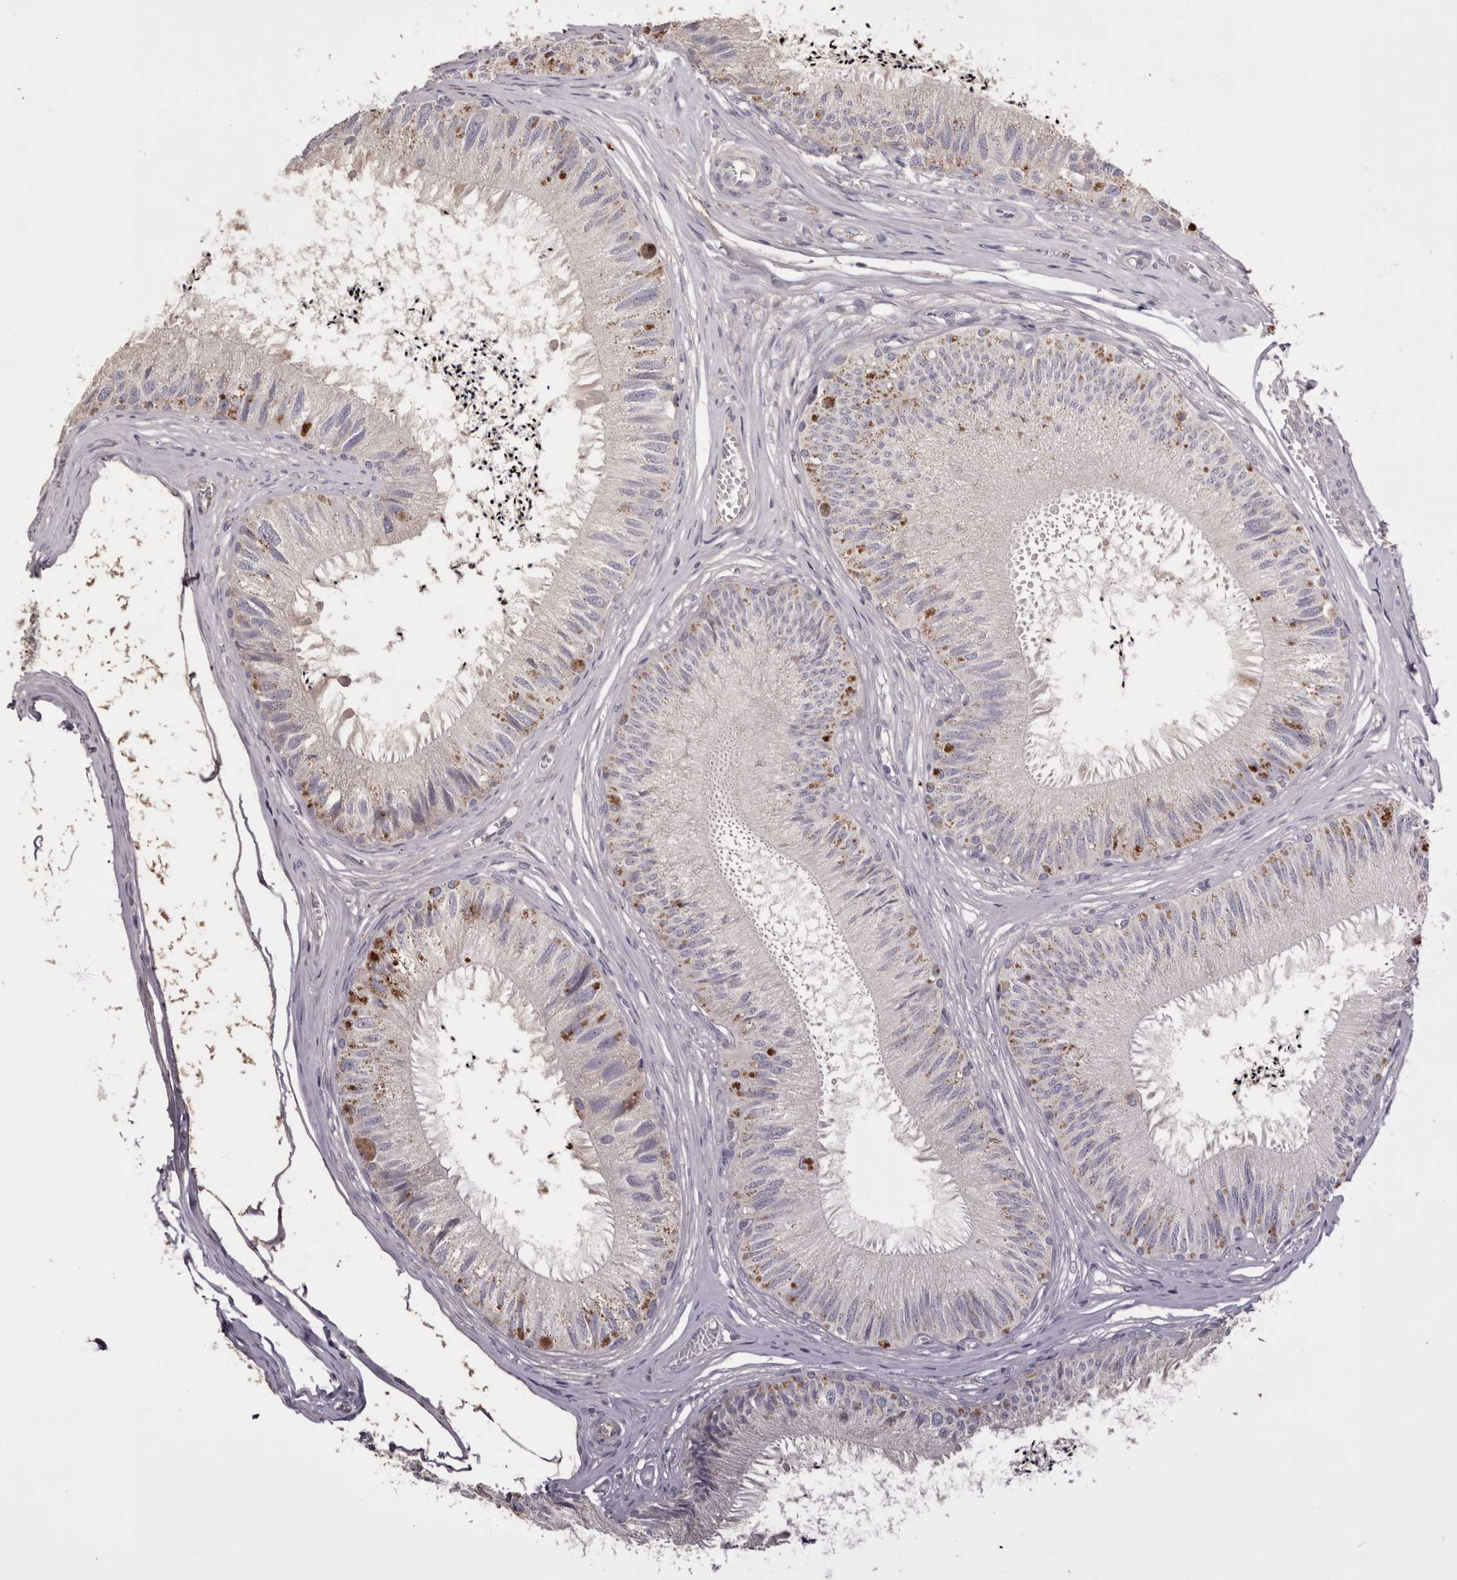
{"staining": {"intensity": "weak", "quantity": "25%-75%", "location": "cytoplasmic/membranous"}, "tissue": "epididymis", "cell_type": "Glandular cells", "image_type": "normal", "snomed": [{"axis": "morphology", "description": "Normal tissue, NOS"}, {"axis": "topography", "description": "Epididymis"}], "caption": "The photomicrograph reveals staining of unremarkable epididymis, revealing weak cytoplasmic/membranous protein positivity (brown color) within glandular cells.", "gene": "HCAR2", "patient": {"sex": "male", "age": 79}}